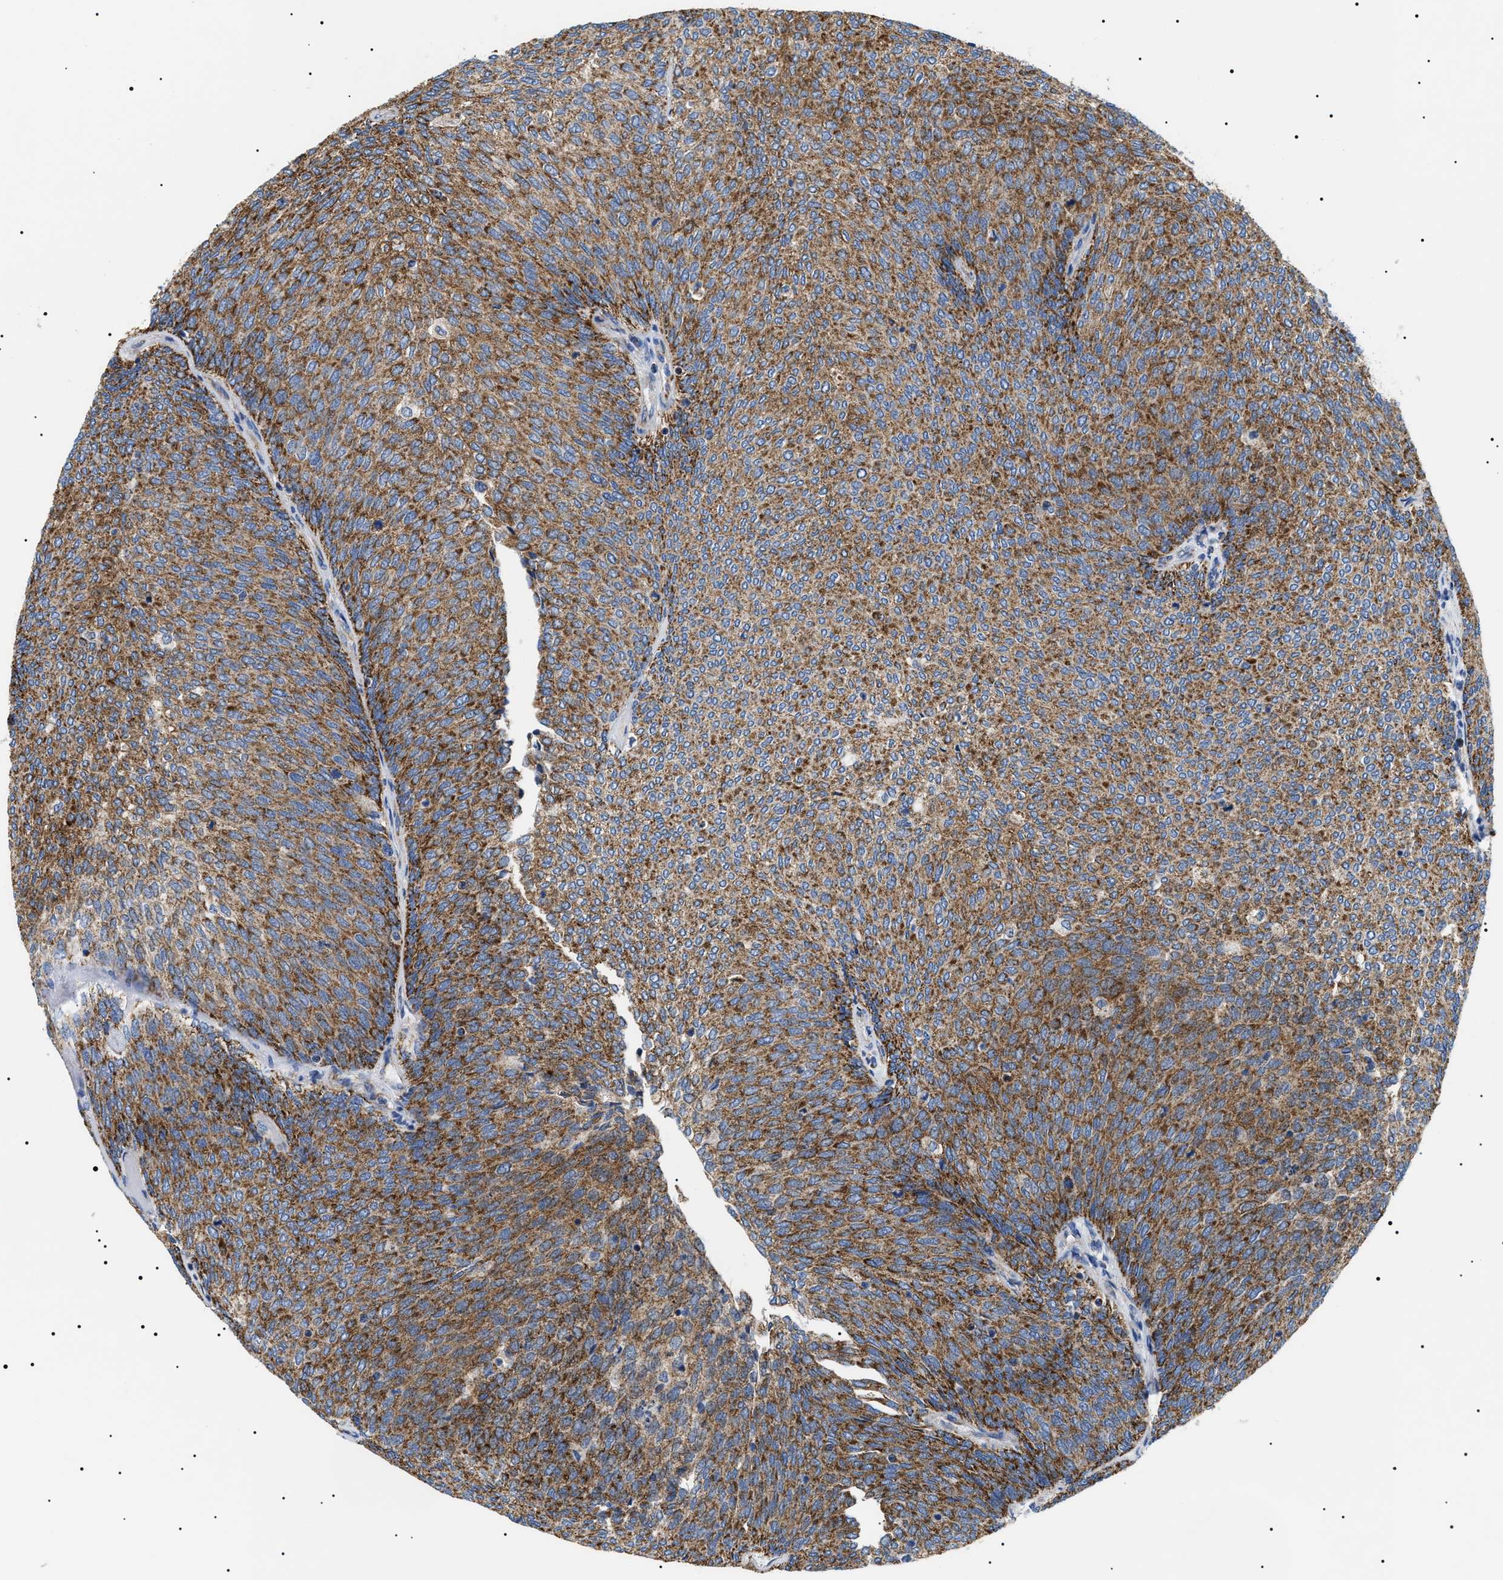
{"staining": {"intensity": "strong", "quantity": ">75%", "location": "cytoplasmic/membranous"}, "tissue": "urothelial cancer", "cell_type": "Tumor cells", "image_type": "cancer", "snomed": [{"axis": "morphology", "description": "Urothelial carcinoma, Low grade"}, {"axis": "topography", "description": "Urinary bladder"}], "caption": "Strong cytoplasmic/membranous expression for a protein is seen in about >75% of tumor cells of urothelial cancer using immunohistochemistry.", "gene": "OXSM", "patient": {"sex": "female", "age": 79}}